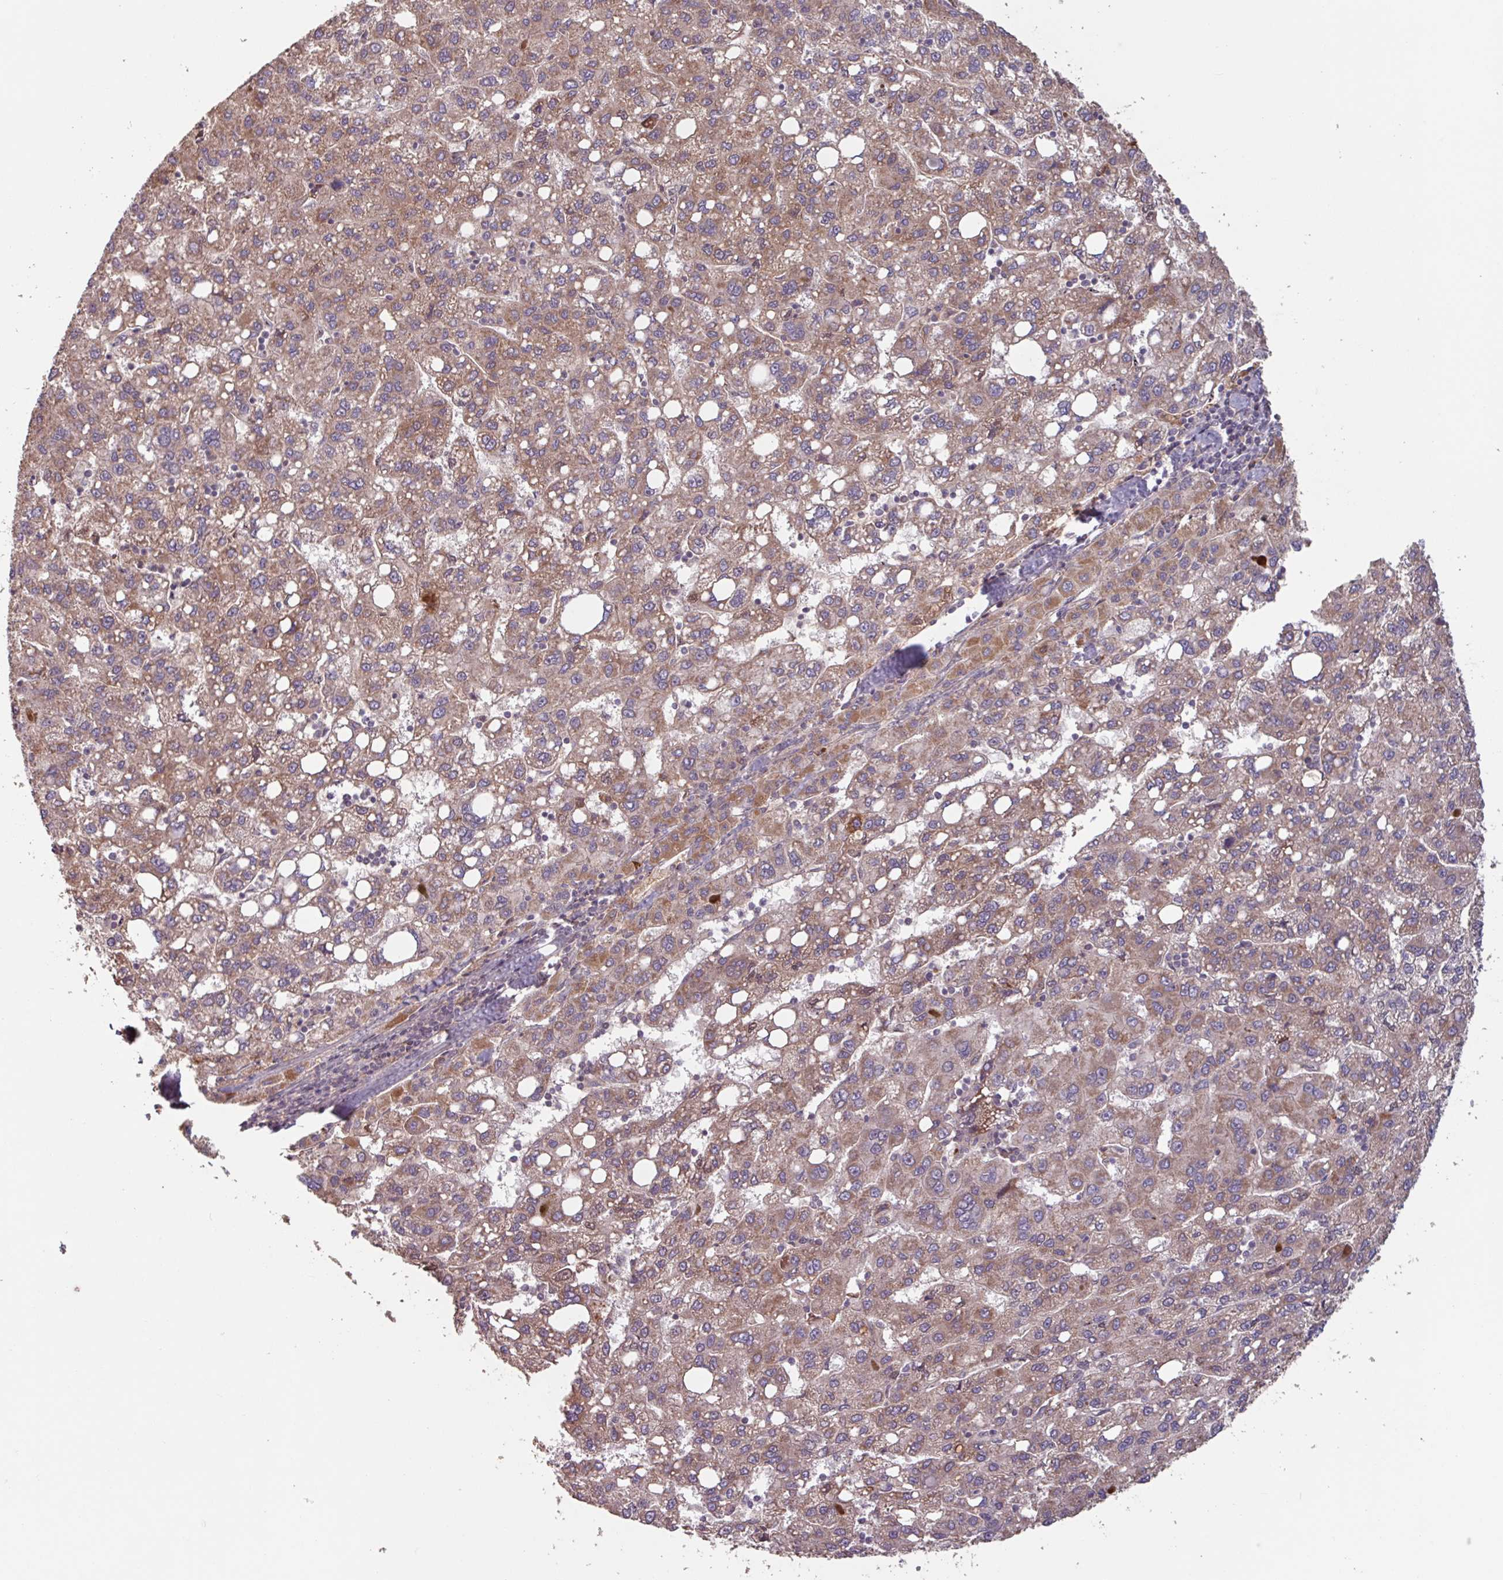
{"staining": {"intensity": "moderate", "quantity": ">75%", "location": "cytoplasmic/membranous"}, "tissue": "liver cancer", "cell_type": "Tumor cells", "image_type": "cancer", "snomed": [{"axis": "morphology", "description": "Carcinoma, Hepatocellular, NOS"}, {"axis": "topography", "description": "Liver"}], "caption": "A brown stain shows moderate cytoplasmic/membranous expression of a protein in hepatocellular carcinoma (liver) tumor cells. (Stains: DAB (3,3'-diaminobenzidine) in brown, nuclei in blue, Microscopy: brightfield microscopy at high magnification).", "gene": "TMEM88", "patient": {"sex": "female", "age": 82}}